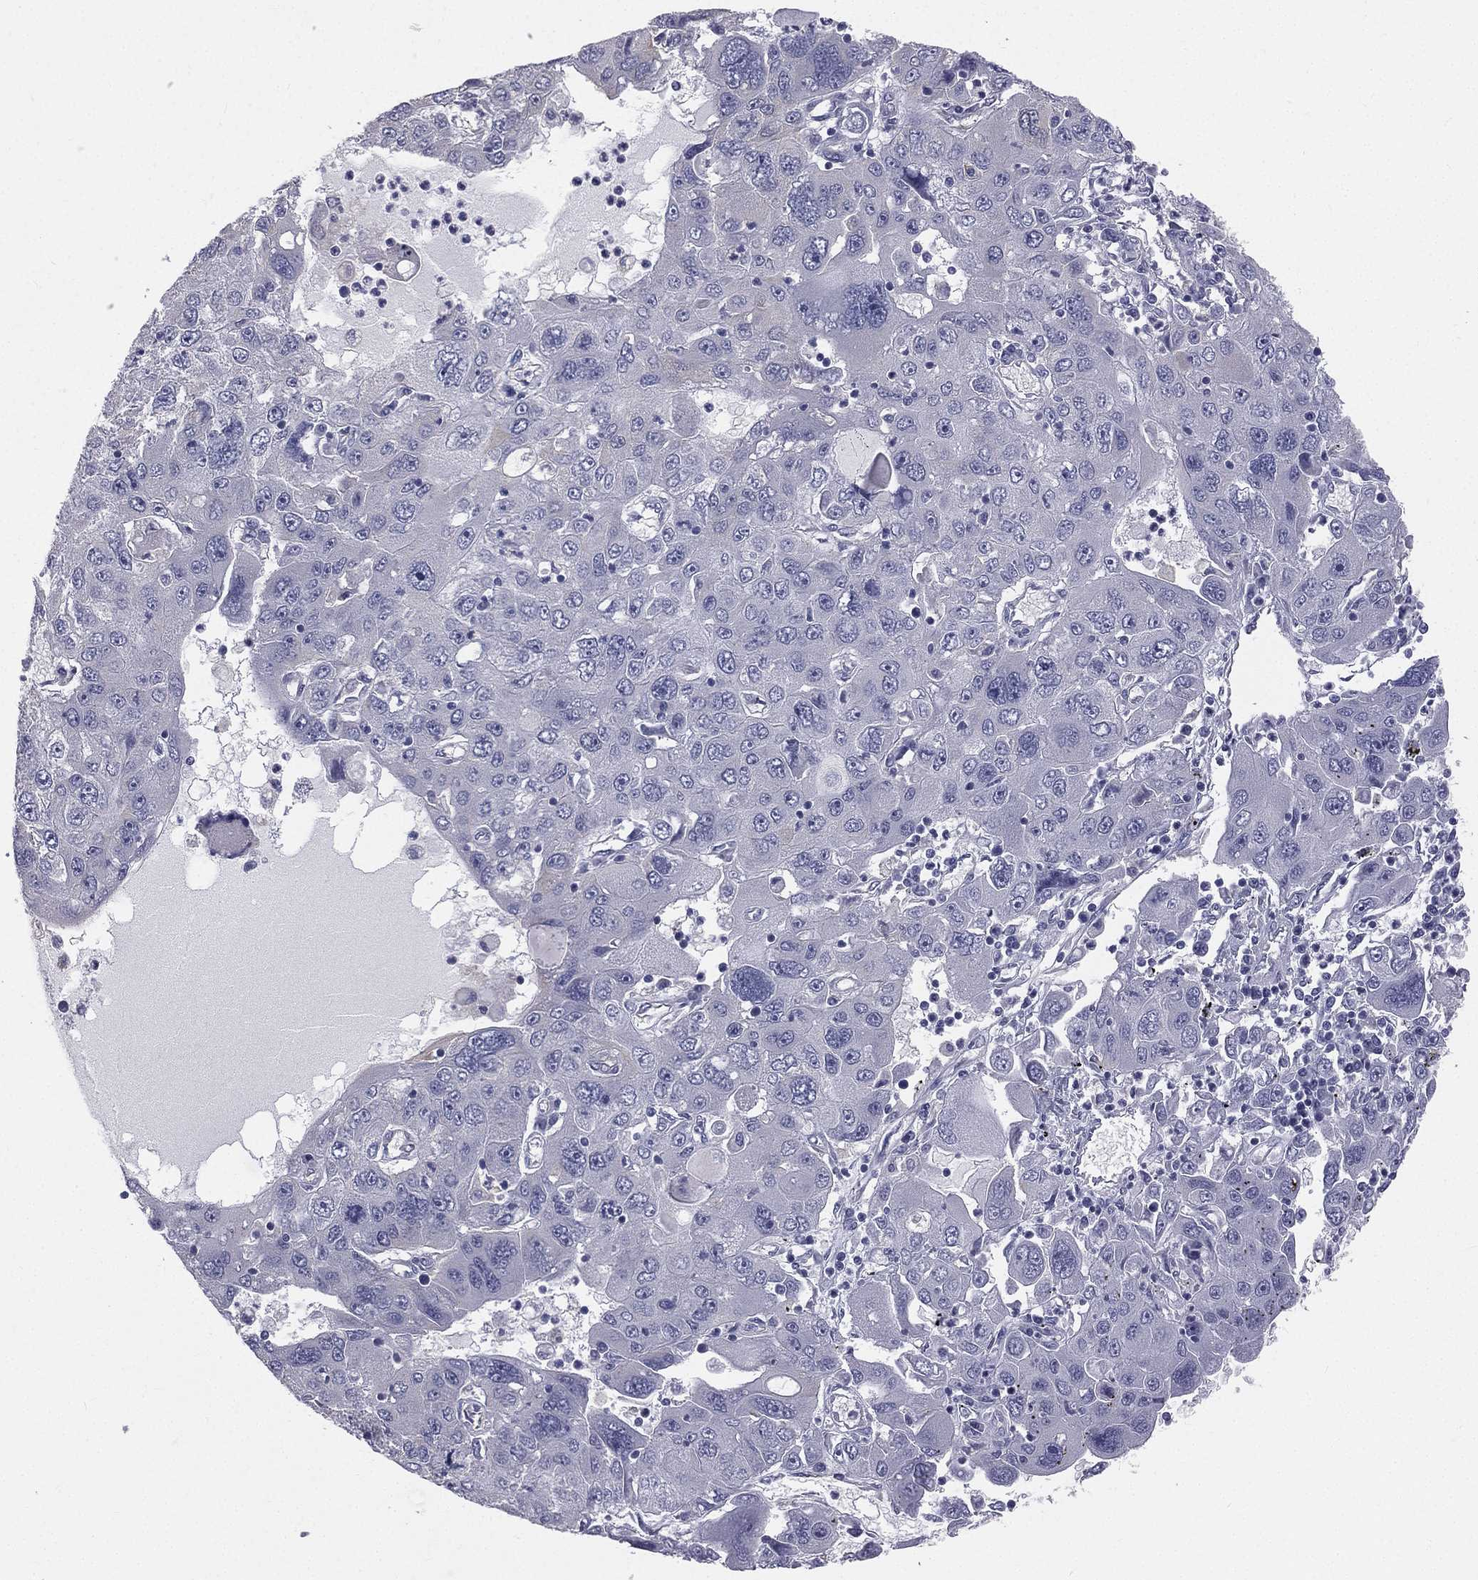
{"staining": {"intensity": "negative", "quantity": "none", "location": "none"}, "tissue": "stomach cancer", "cell_type": "Tumor cells", "image_type": "cancer", "snomed": [{"axis": "morphology", "description": "Adenocarcinoma, NOS"}, {"axis": "topography", "description": "Stomach"}], "caption": "DAB (3,3'-diaminobenzidine) immunohistochemical staining of human stomach cancer (adenocarcinoma) displays no significant positivity in tumor cells. (Stains: DAB (3,3'-diaminobenzidine) immunohistochemistry with hematoxylin counter stain, Microscopy: brightfield microscopy at high magnification).", "gene": "MUC13", "patient": {"sex": "male", "age": 56}}